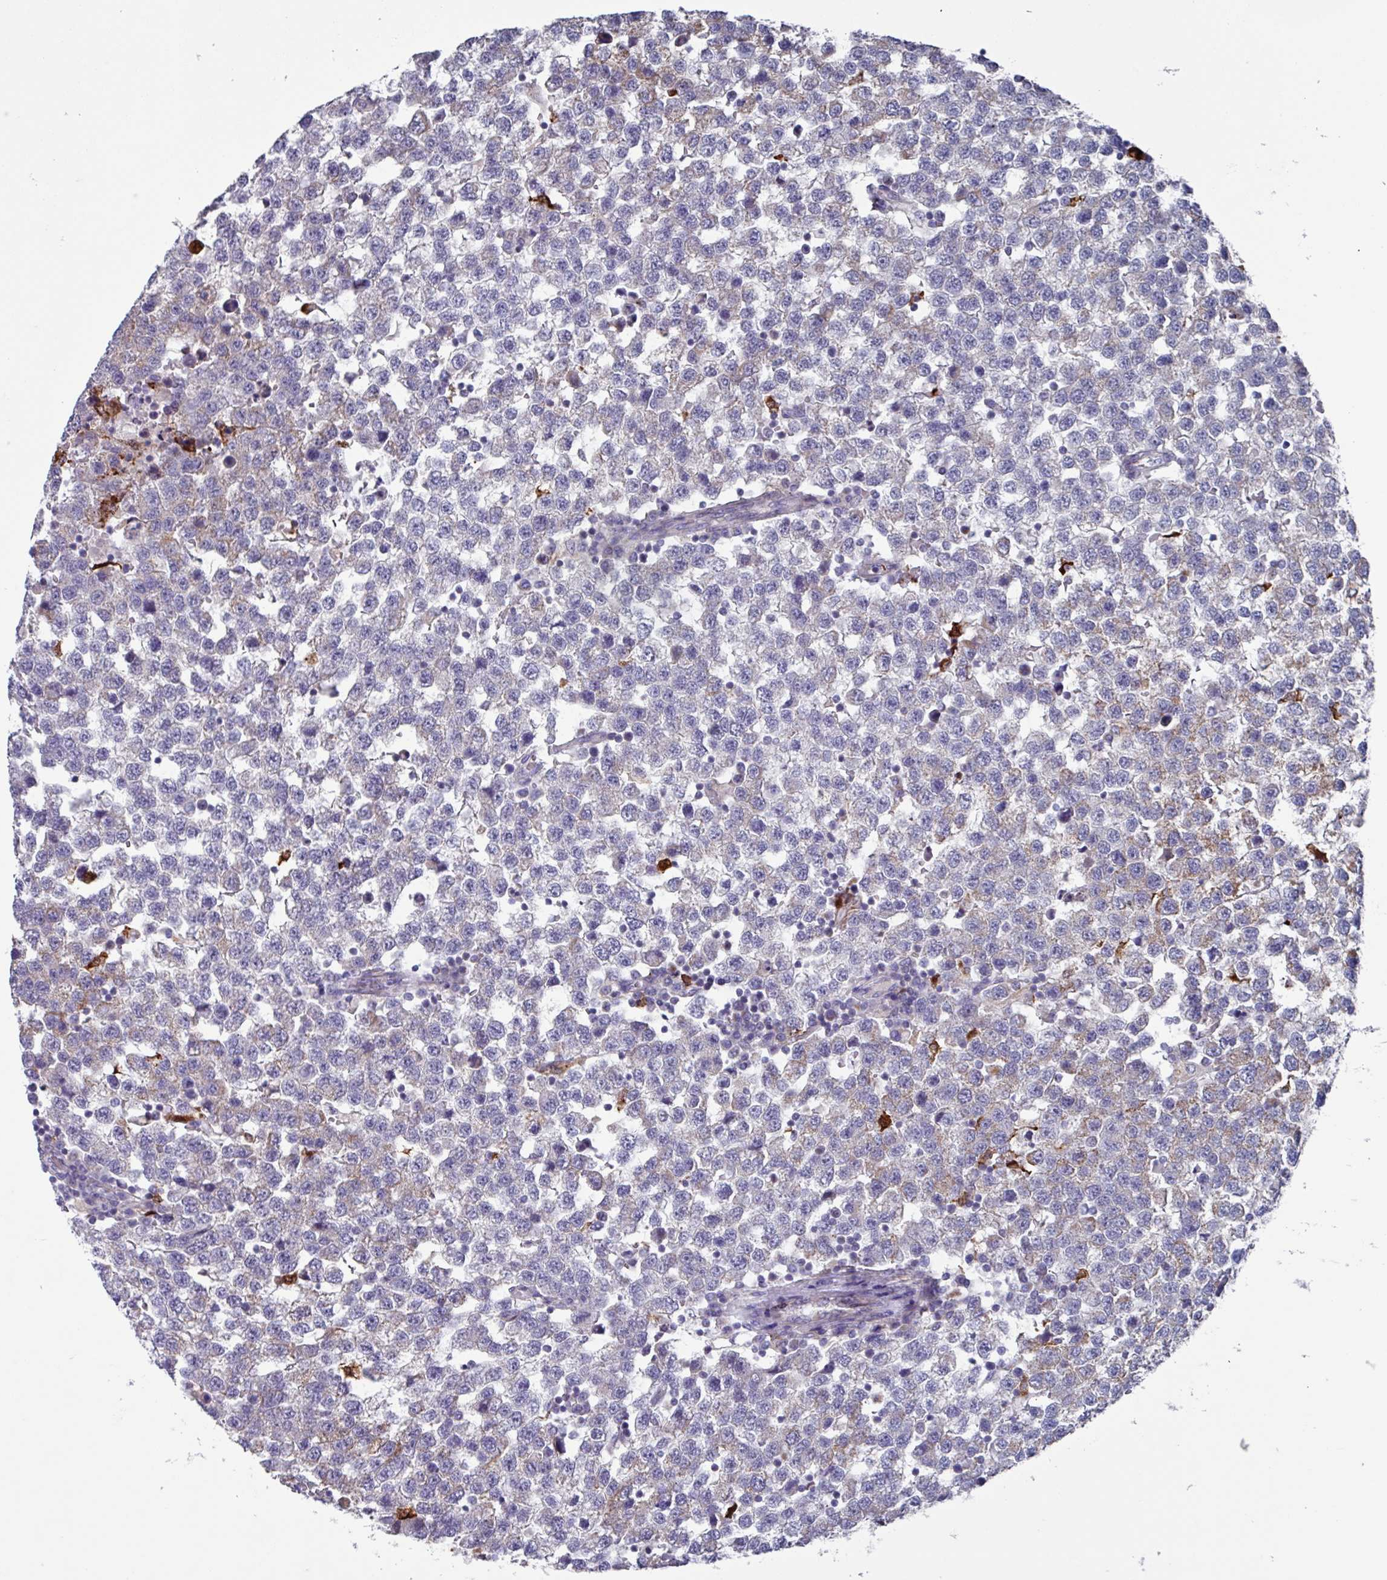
{"staining": {"intensity": "weak", "quantity": "<25%", "location": "cytoplasmic/membranous"}, "tissue": "testis cancer", "cell_type": "Tumor cells", "image_type": "cancer", "snomed": [{"axis": "morphology", "description": "Seminoma, NOS"}, {"axis": "topography", "description": "Testis"}], "caption": "There is no significant expression in tumor cells of testis seminoma.", "gene": "UQCC2", "patient": {"sex": "male", "age": 34}}